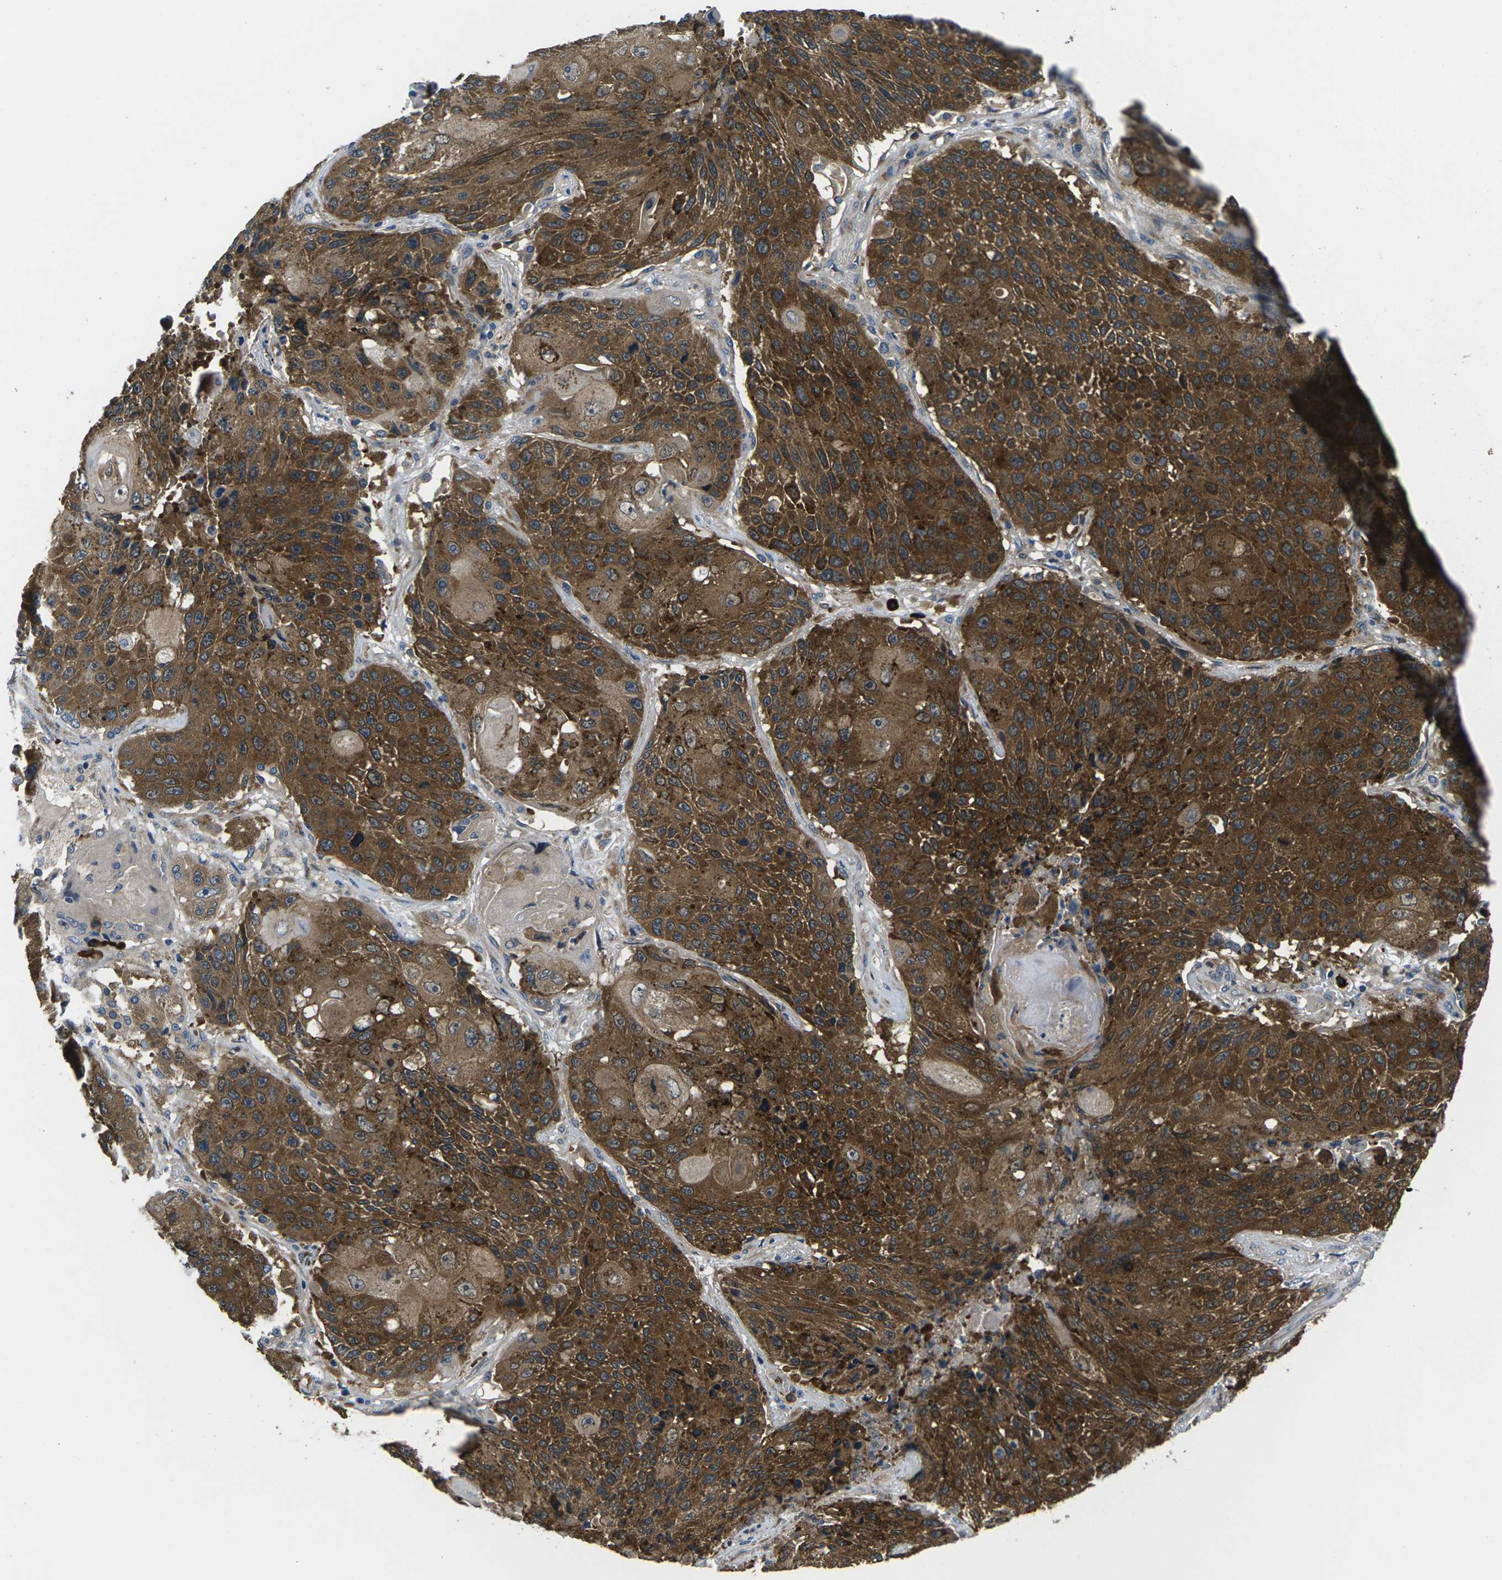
{"staining": {"intensity": "strong", "quantity": ">75%", "location": "cytoplasmic/membranous"}, "tissue": "lung cancer", "cell_type": "Tumor cells", "image_type": "cancer", "snomed": [{"axis": "morphology", "description": "Squamous cell carcinoma, NOS"}, {"axis": "topography", "description": "Lung"}], "caption": "Human squamous cell carcinoma (lung) stained for a protein (brown) shows strong cytoplasmic/membranous positive staining in about >75% of tumor cells.", "gene": "PLCE1", "patient": {"sex": "male", "age": 61}}